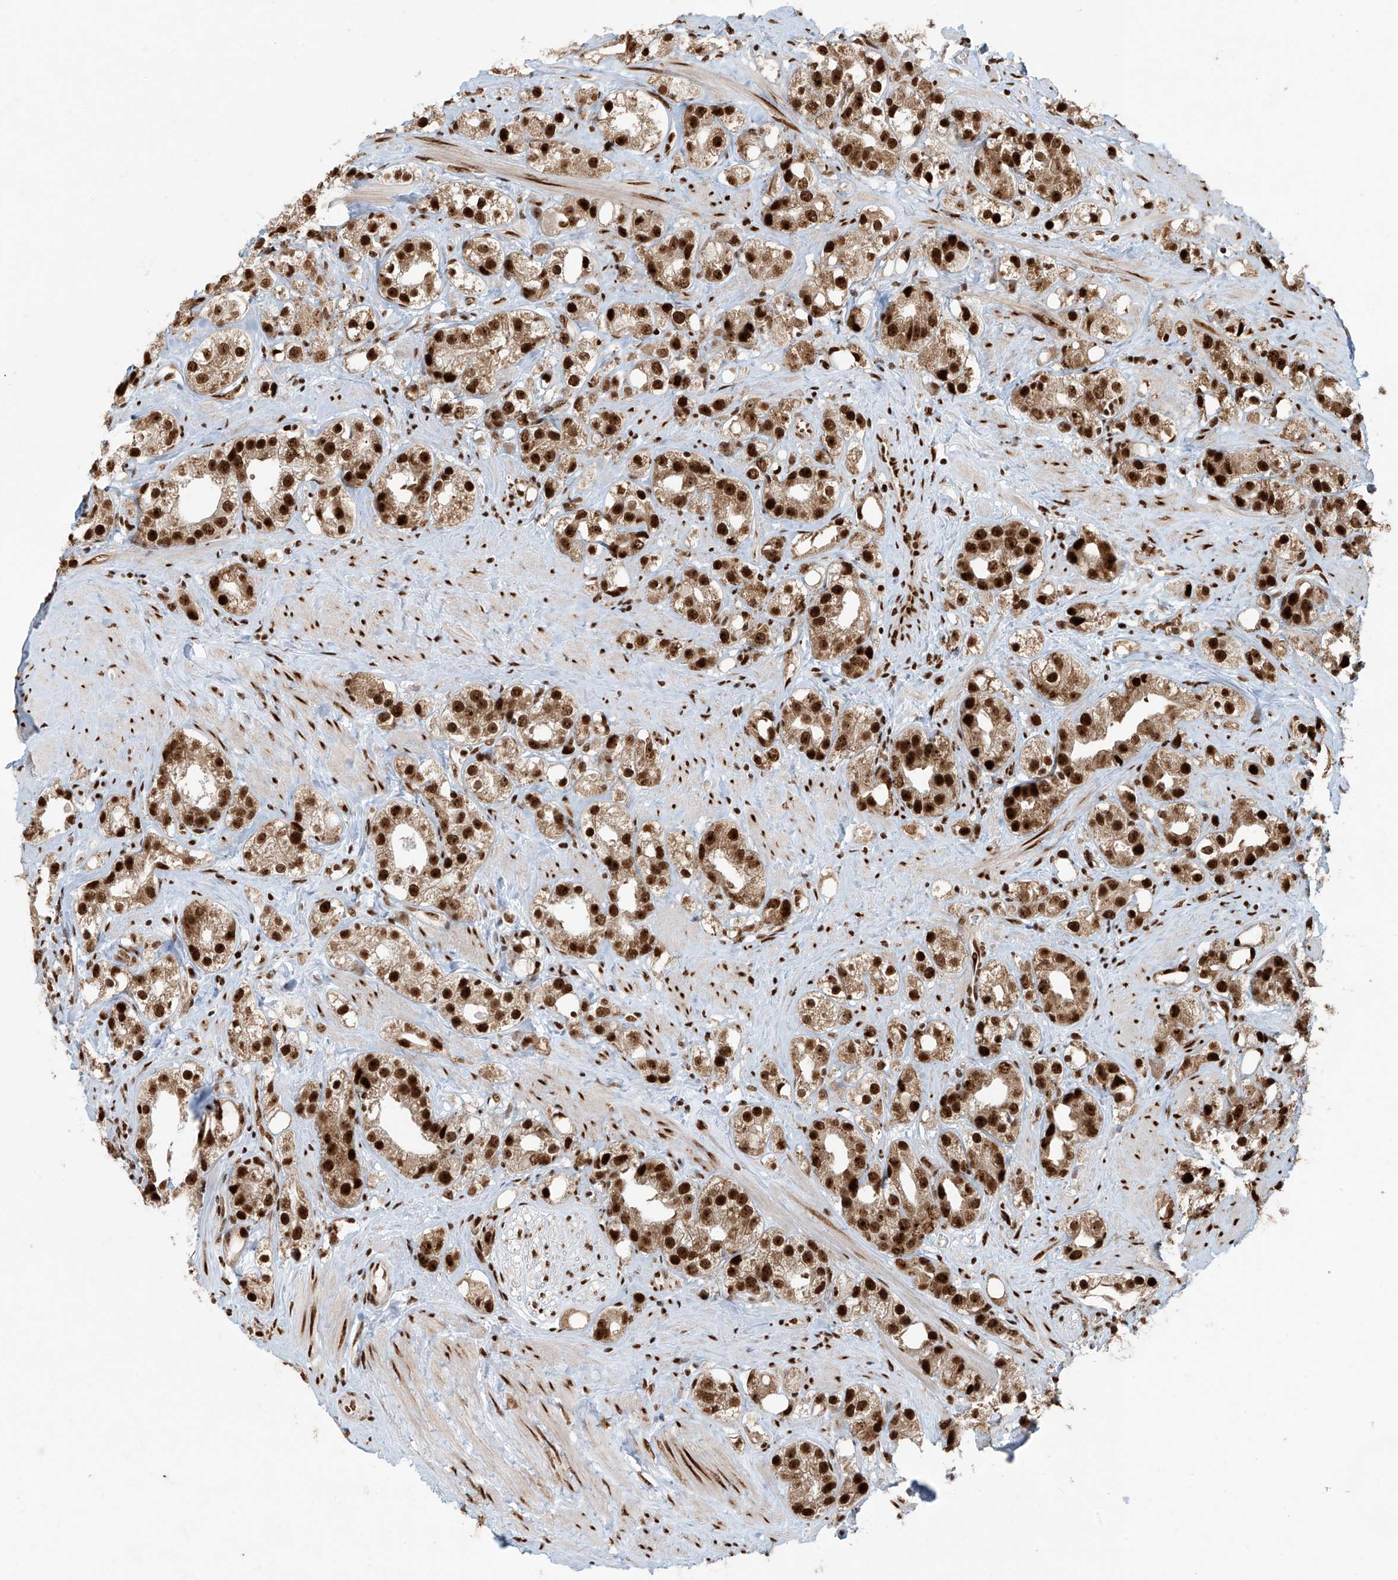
{"staining": {"intensity": "strong", "quantity": ">75%", "location": "cytoplasmic/membranous,nuclear"}, "tissue": "prostate cancer", "cell_type": "Tumor cells", "image_type": "cancer", "snomed": [{"axis": "morphology", "description": "Adenocarcinoma, NOS"}, {"axis": "topography", "description": "Prostate"}], "caption": "Tumor cells display strong cytoplasmic/membranous and nuclear positivity in about >75% of cells in prostate cancer (adenocarcinoma).", "gene": "FAM193B", "patient": {"sex": "male", "age": 79}}